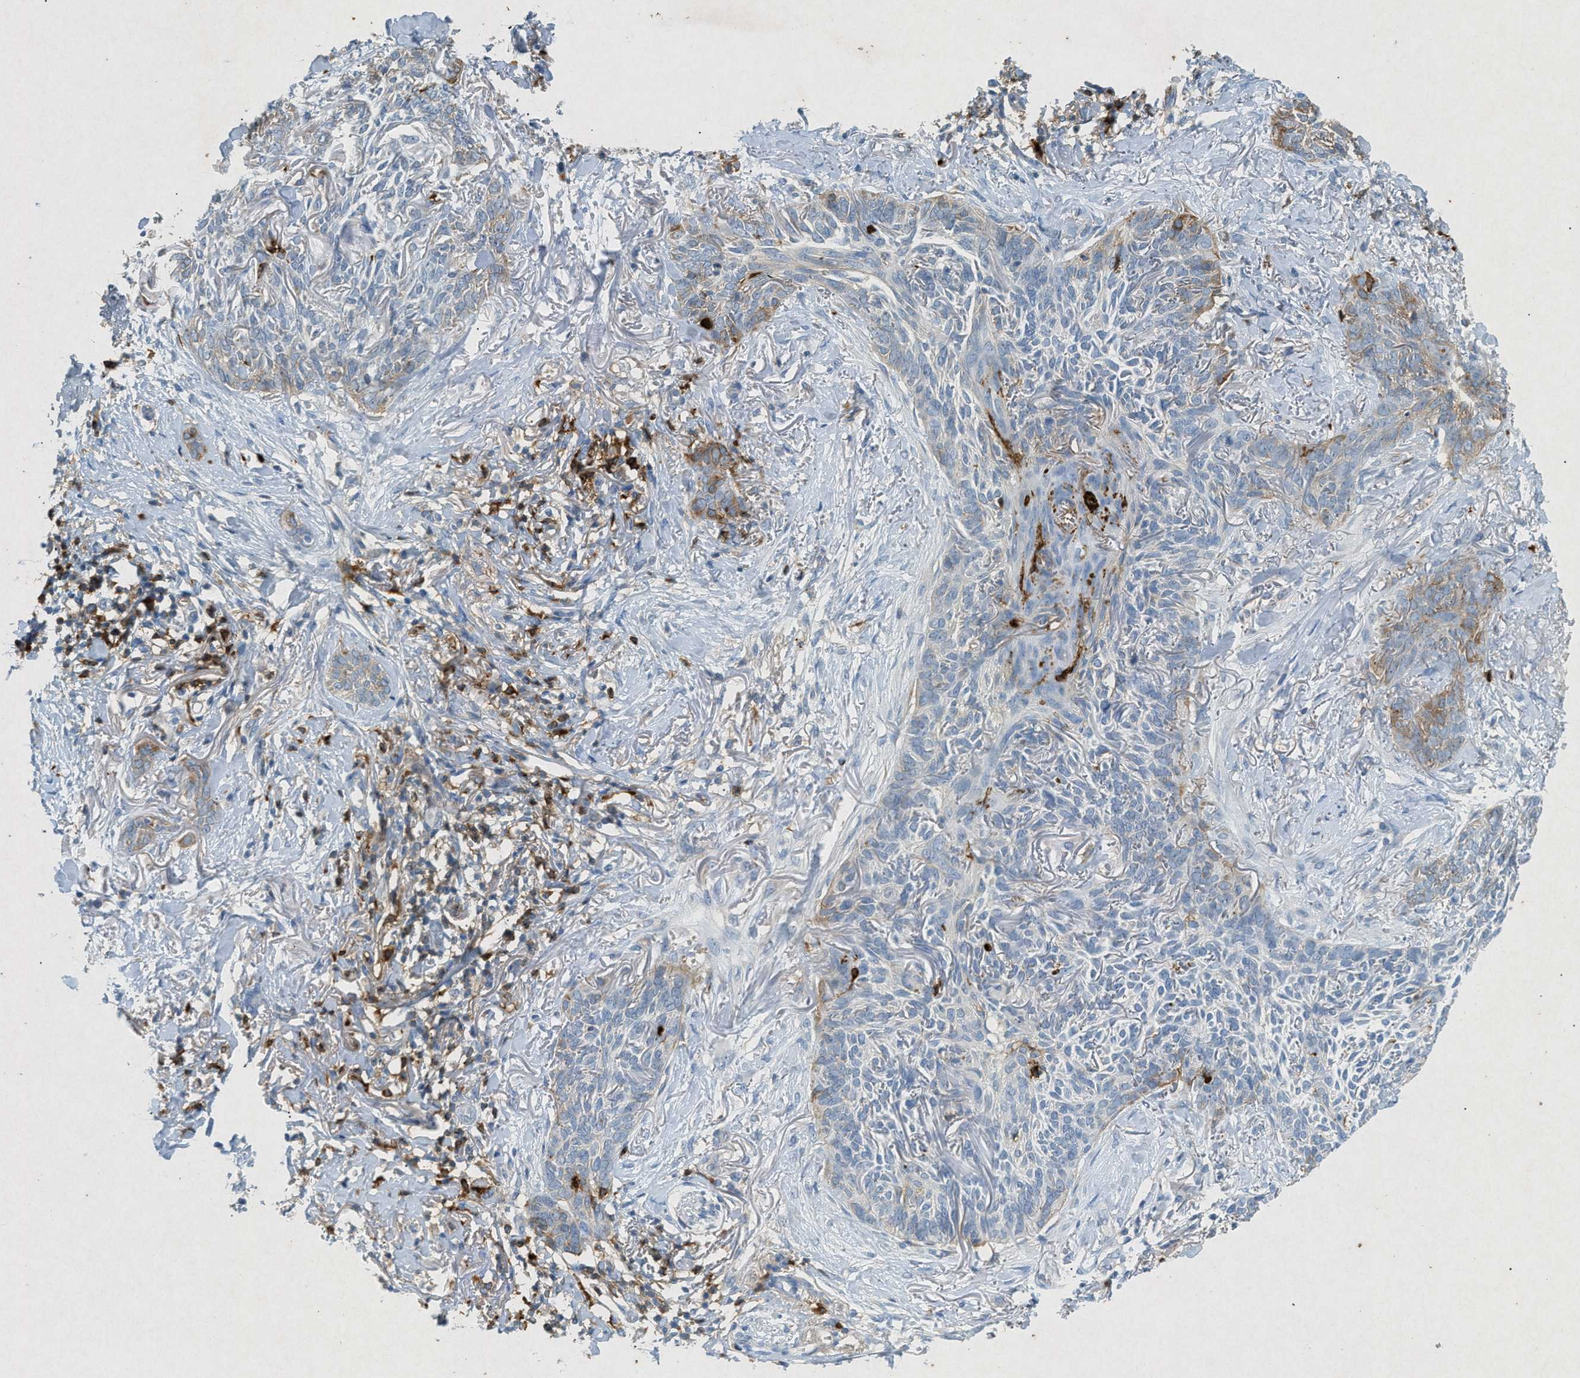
{"staining": {"intensity": "moderate", "quantity": "<25%", "location": "cytoplasmic/membranous"}, "tissue": "skin cancer", "cell_type": "Tumor cells", "image_type": "cancer", "snomed": [{"axis": "morphology", "description": "Basal cell carcinoma"}, {"axis": "topography", "description": "Skin"}], "caption": "Protein expression analysis of skin cancer displays moderate cytoplasmic/membranous expression in approximately <25% of tumor cells.", "gene": "F2", "patient": {"sex": "female", "age": 84}}